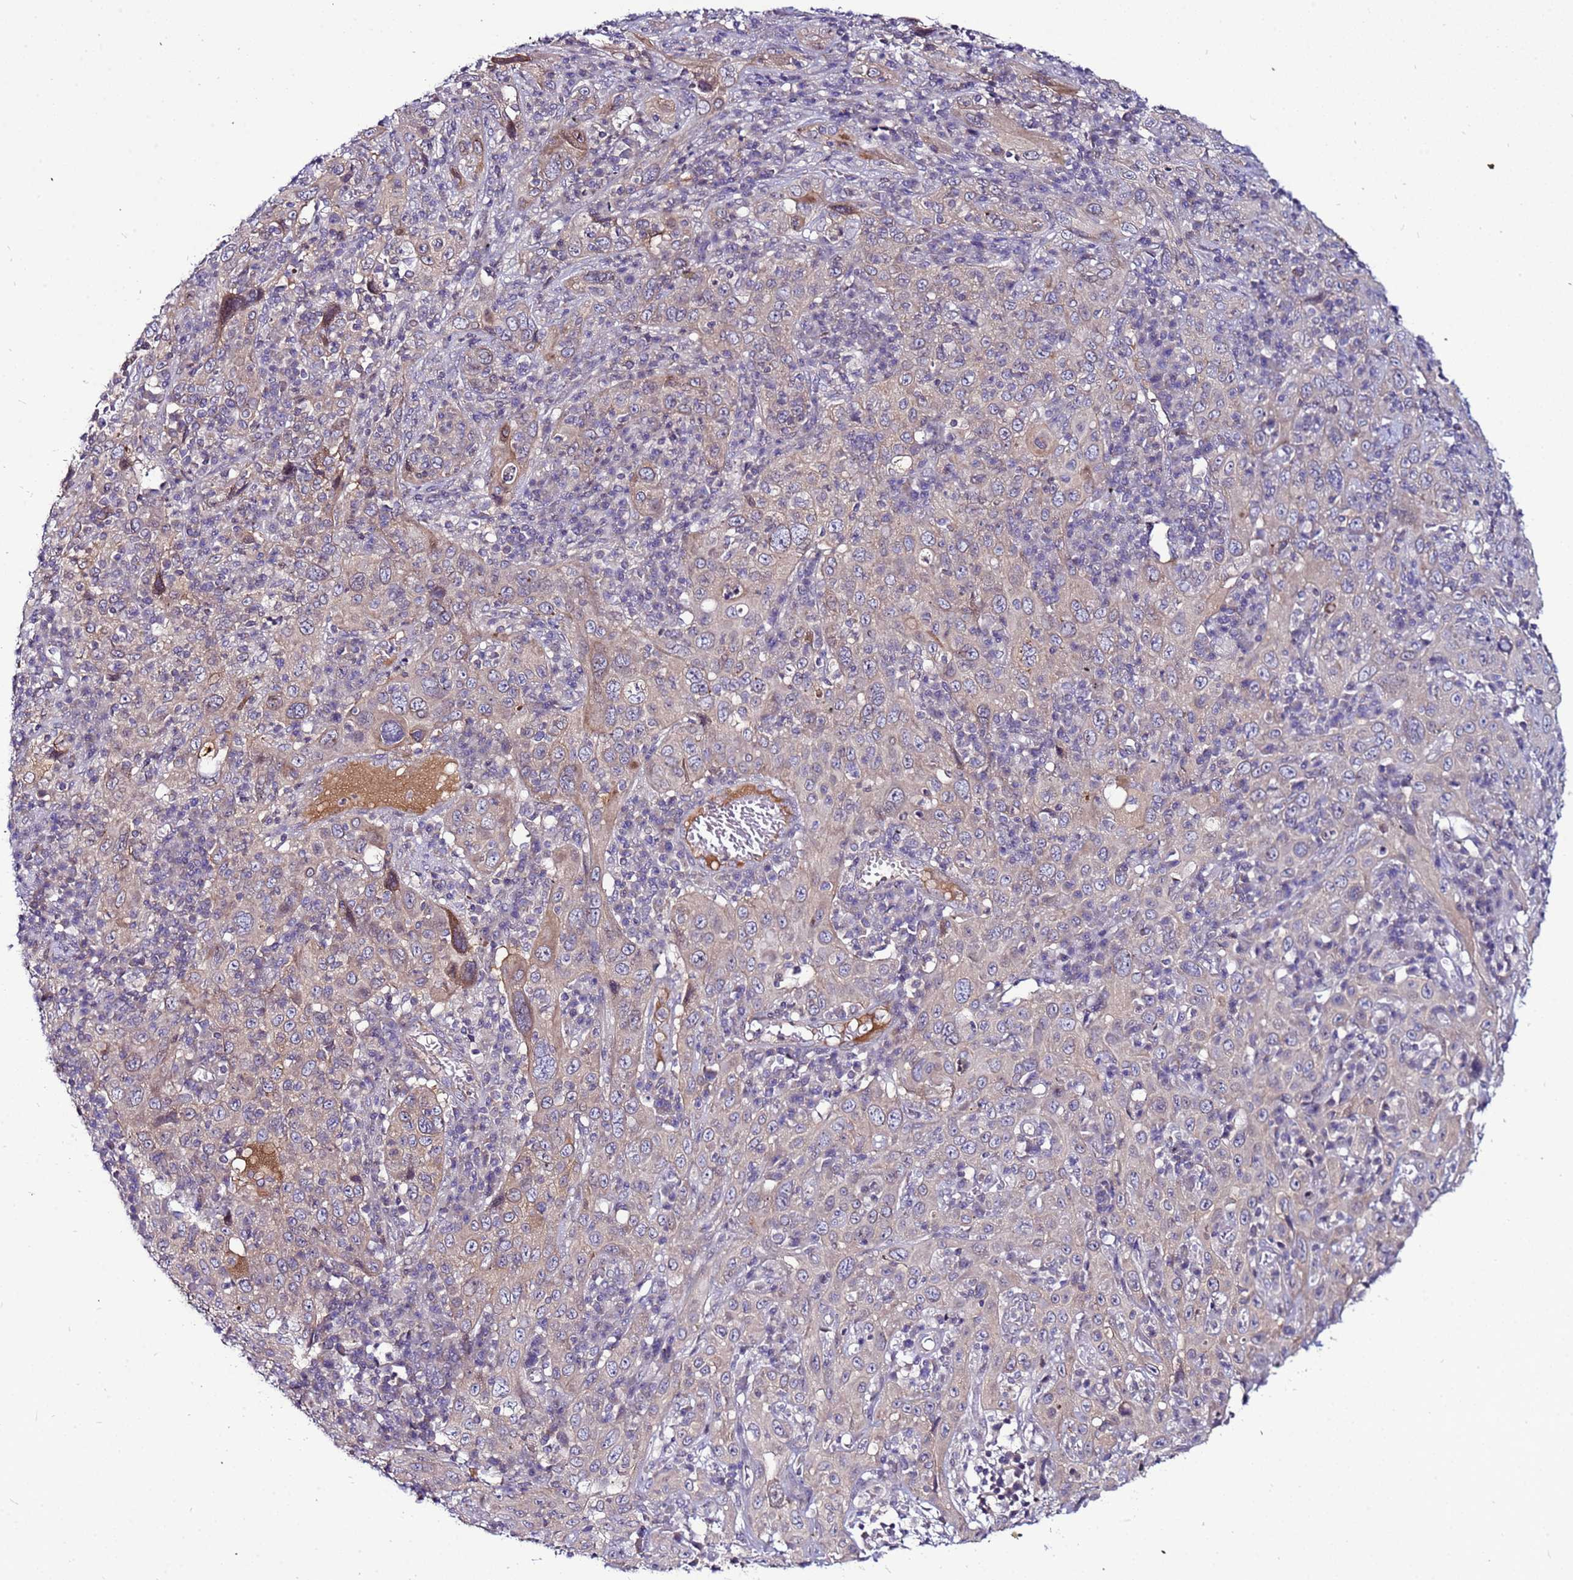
{"staining": {"intensity": "weak", "quantity": "25%-75%", "location": "cytoplasmic/membranous"}, "tissue": "cervical cancer", "cell_type": "Tumor cells", "image_type": "cancer", "snomed": [{"axis": "morphology", "description": "Squamous cell carcinoma, NOS"}, {"axis": "topography", "description": "Cervix"}], "caption": "A photomicrograph of squamous cell carcinoma (cervical) stained for a protein shows weak cytoplasmic/membranous brown staining in tumor cells.", "gene": "CCDC71", "patient": {"sex": "female", "age": 46}}